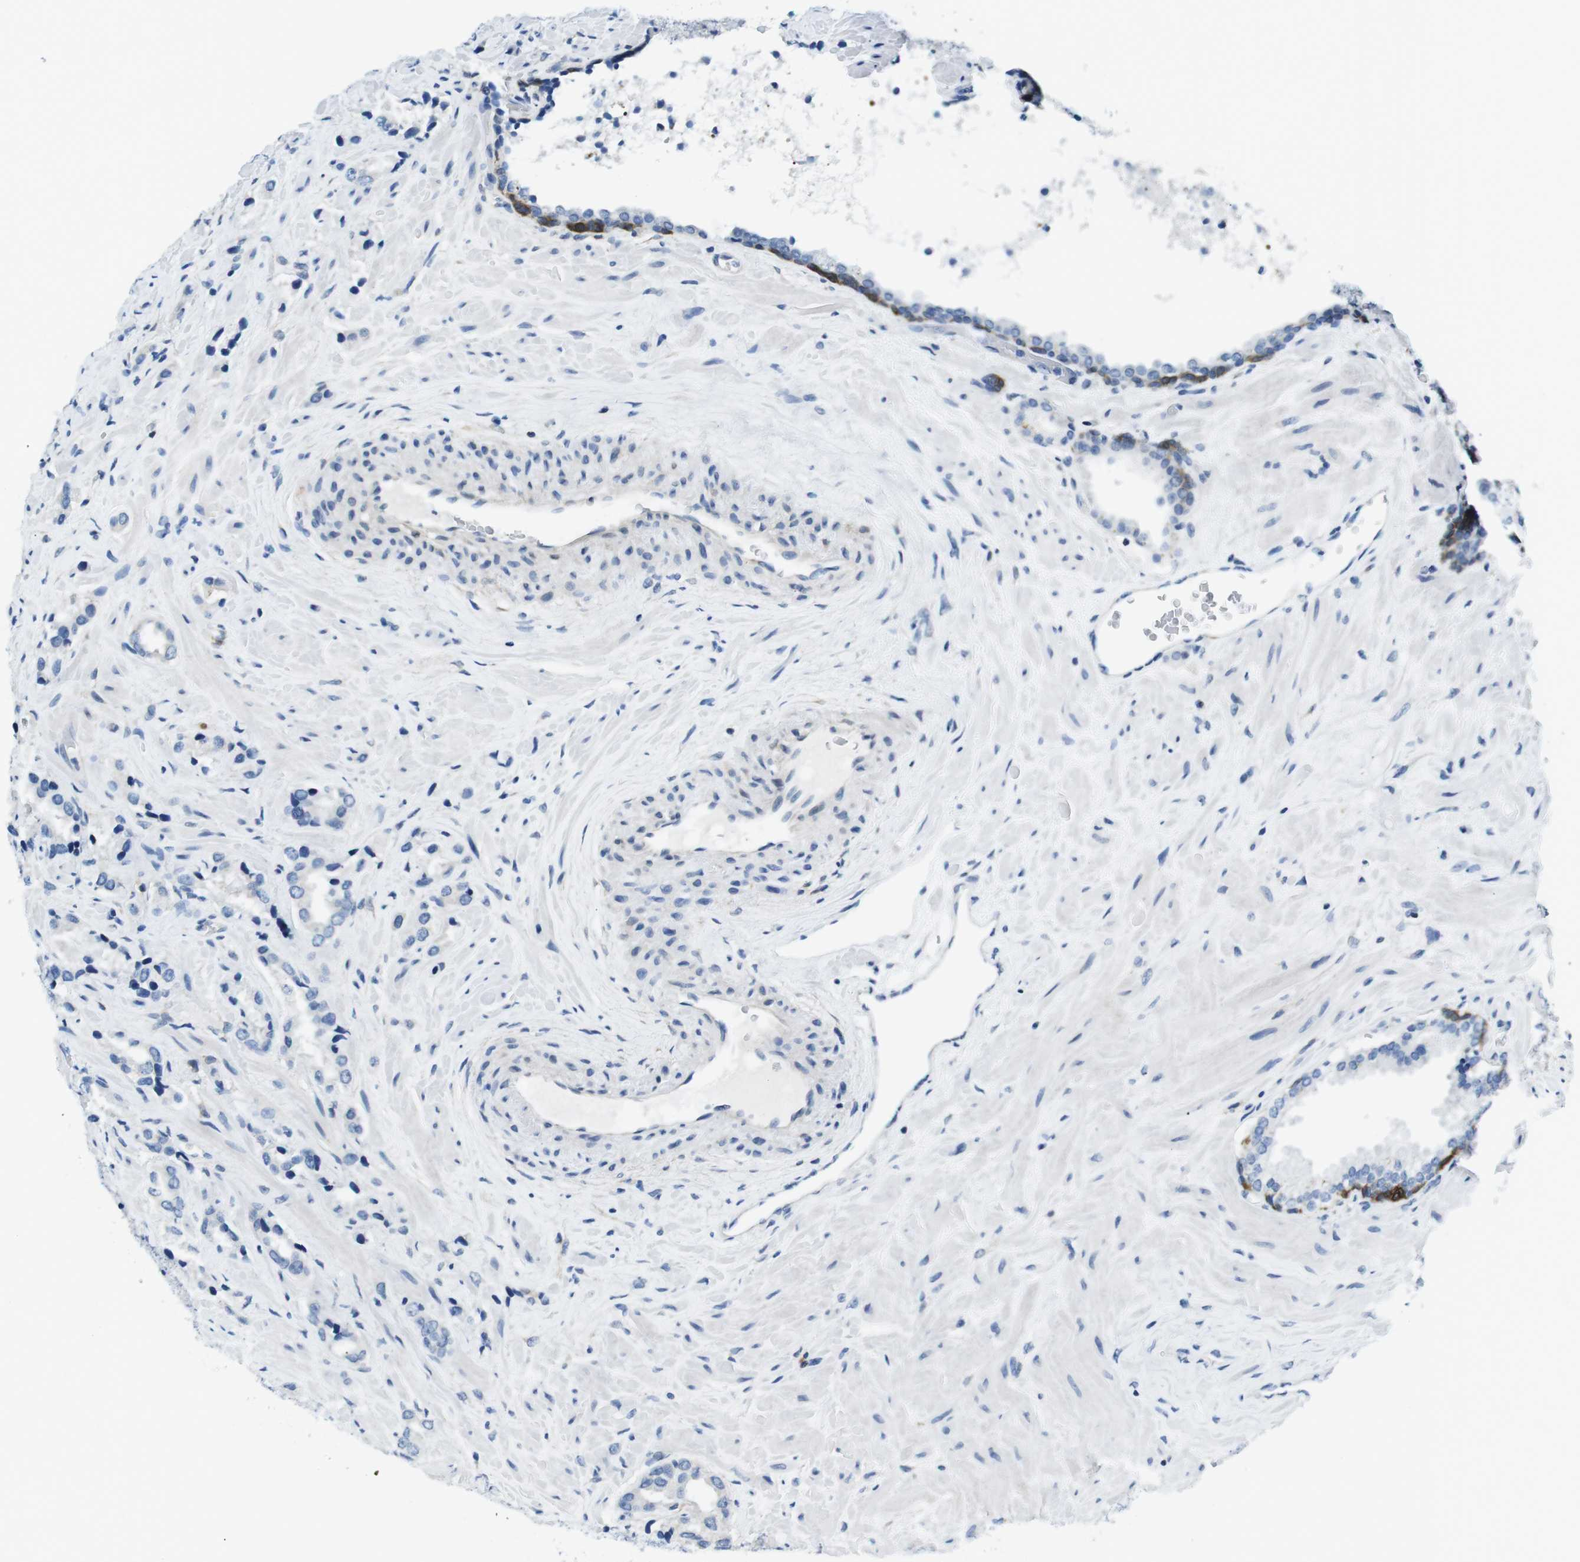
{"staining": {"intensity": "negative", "quantity": "none", "location": "none"}, "tissue": "prostate cancer", "cell_type": "Tumor cells", "image_type": "cancer", "snomed": [{"axis": "morphology", "description": "Adenocarcinoma, High grade"}, {"axis": "topography", "description": "Prostate"}], "caption": "Tumor cells show no significant staining in prostate cancer (high-grade adenocarcinoma).", "gene": "PHLDA1", "patient": {"sex": "male", "age": 64}}